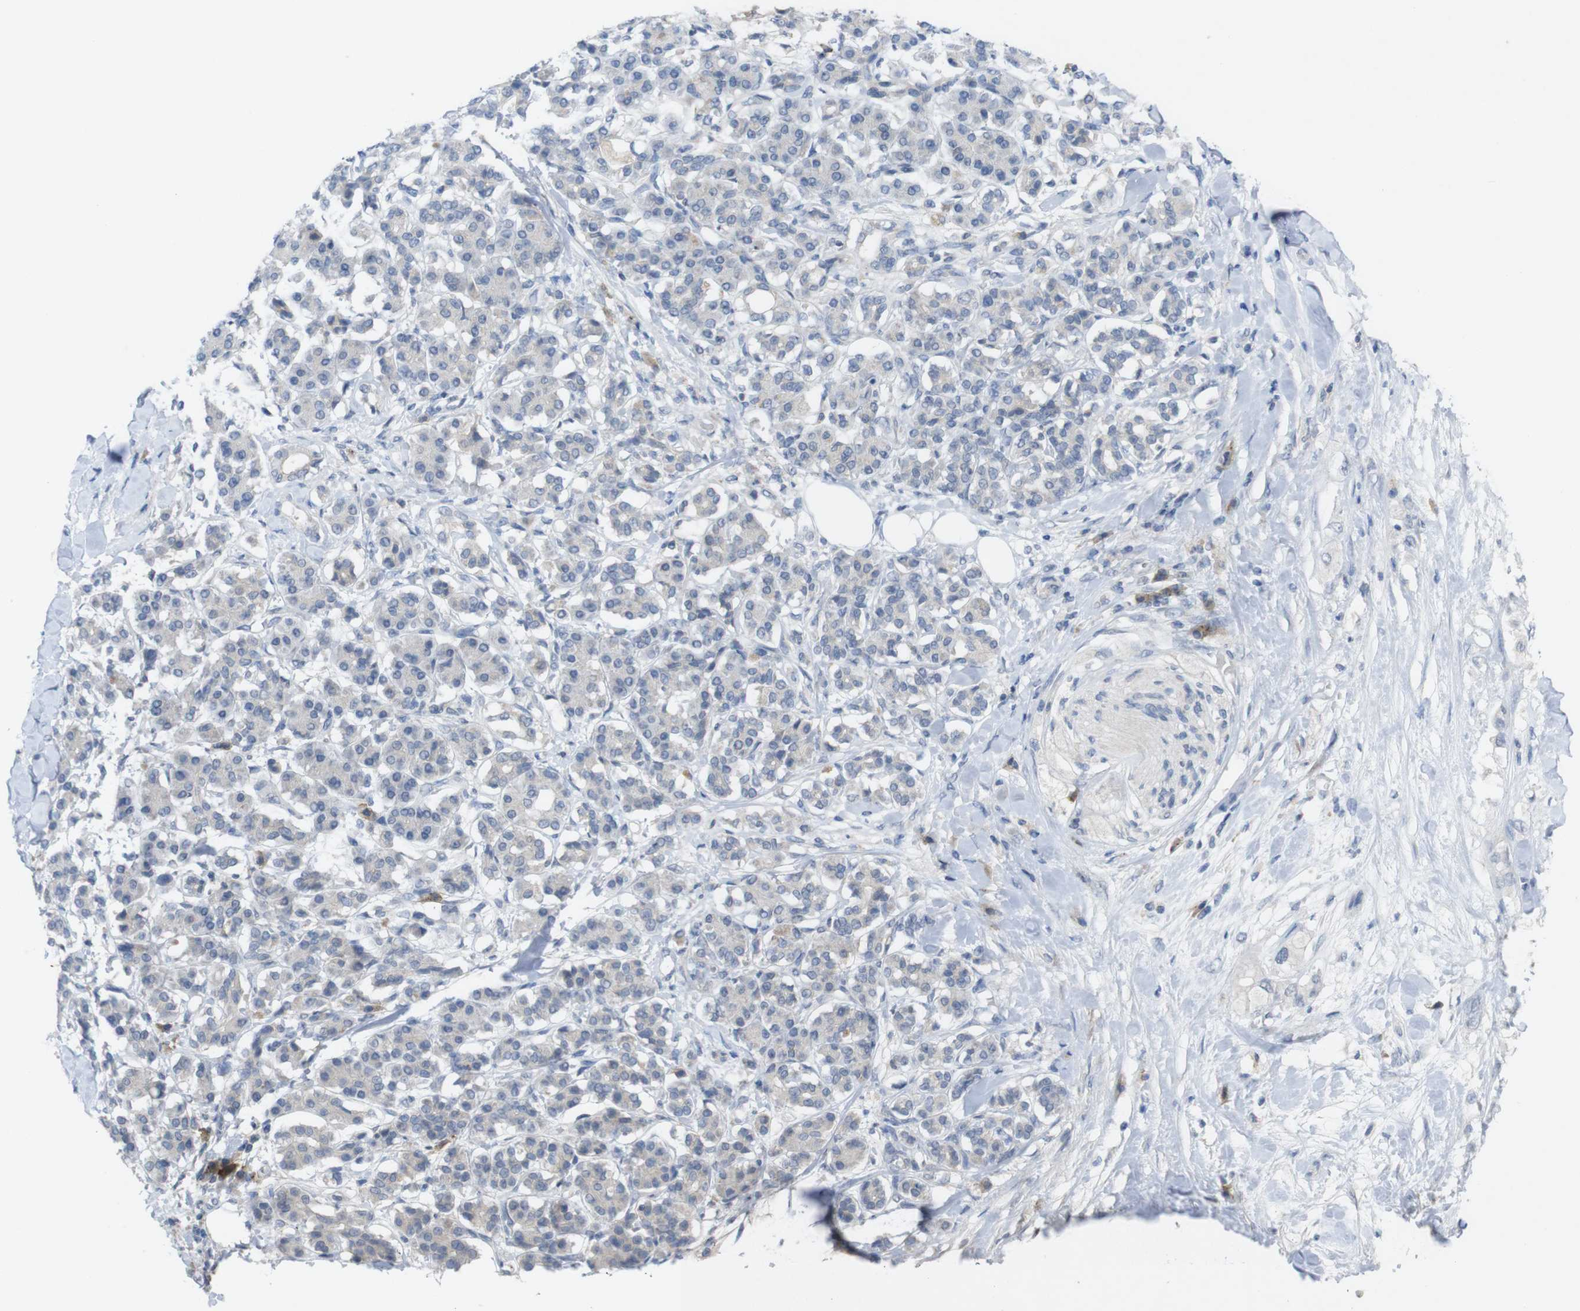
{"staining": {"intensity": "negative", "quantity": "none", "location": "none"}, "tissue": "pancreatic cancer", "cell_type": "Tumor cells", "image_type": "cancer", "snomed": [{"axis": "morphology", "description": "Adenocarcinoma, NOS"}, {"axis": "topography", "description": "Pancreas"}], "caption": "Tumor cells show no significant protein positivity in pancreatic cancer (adenocarcinoma). Brightfield microscopy of immunohistochemistry stained with DAB (3,3'-diaminobenzidine) (brown) and hematoxylin (blue), captured at high magnification.", "gene": "SLAMF7", "patient": {"sex": "female", "age": 56}}